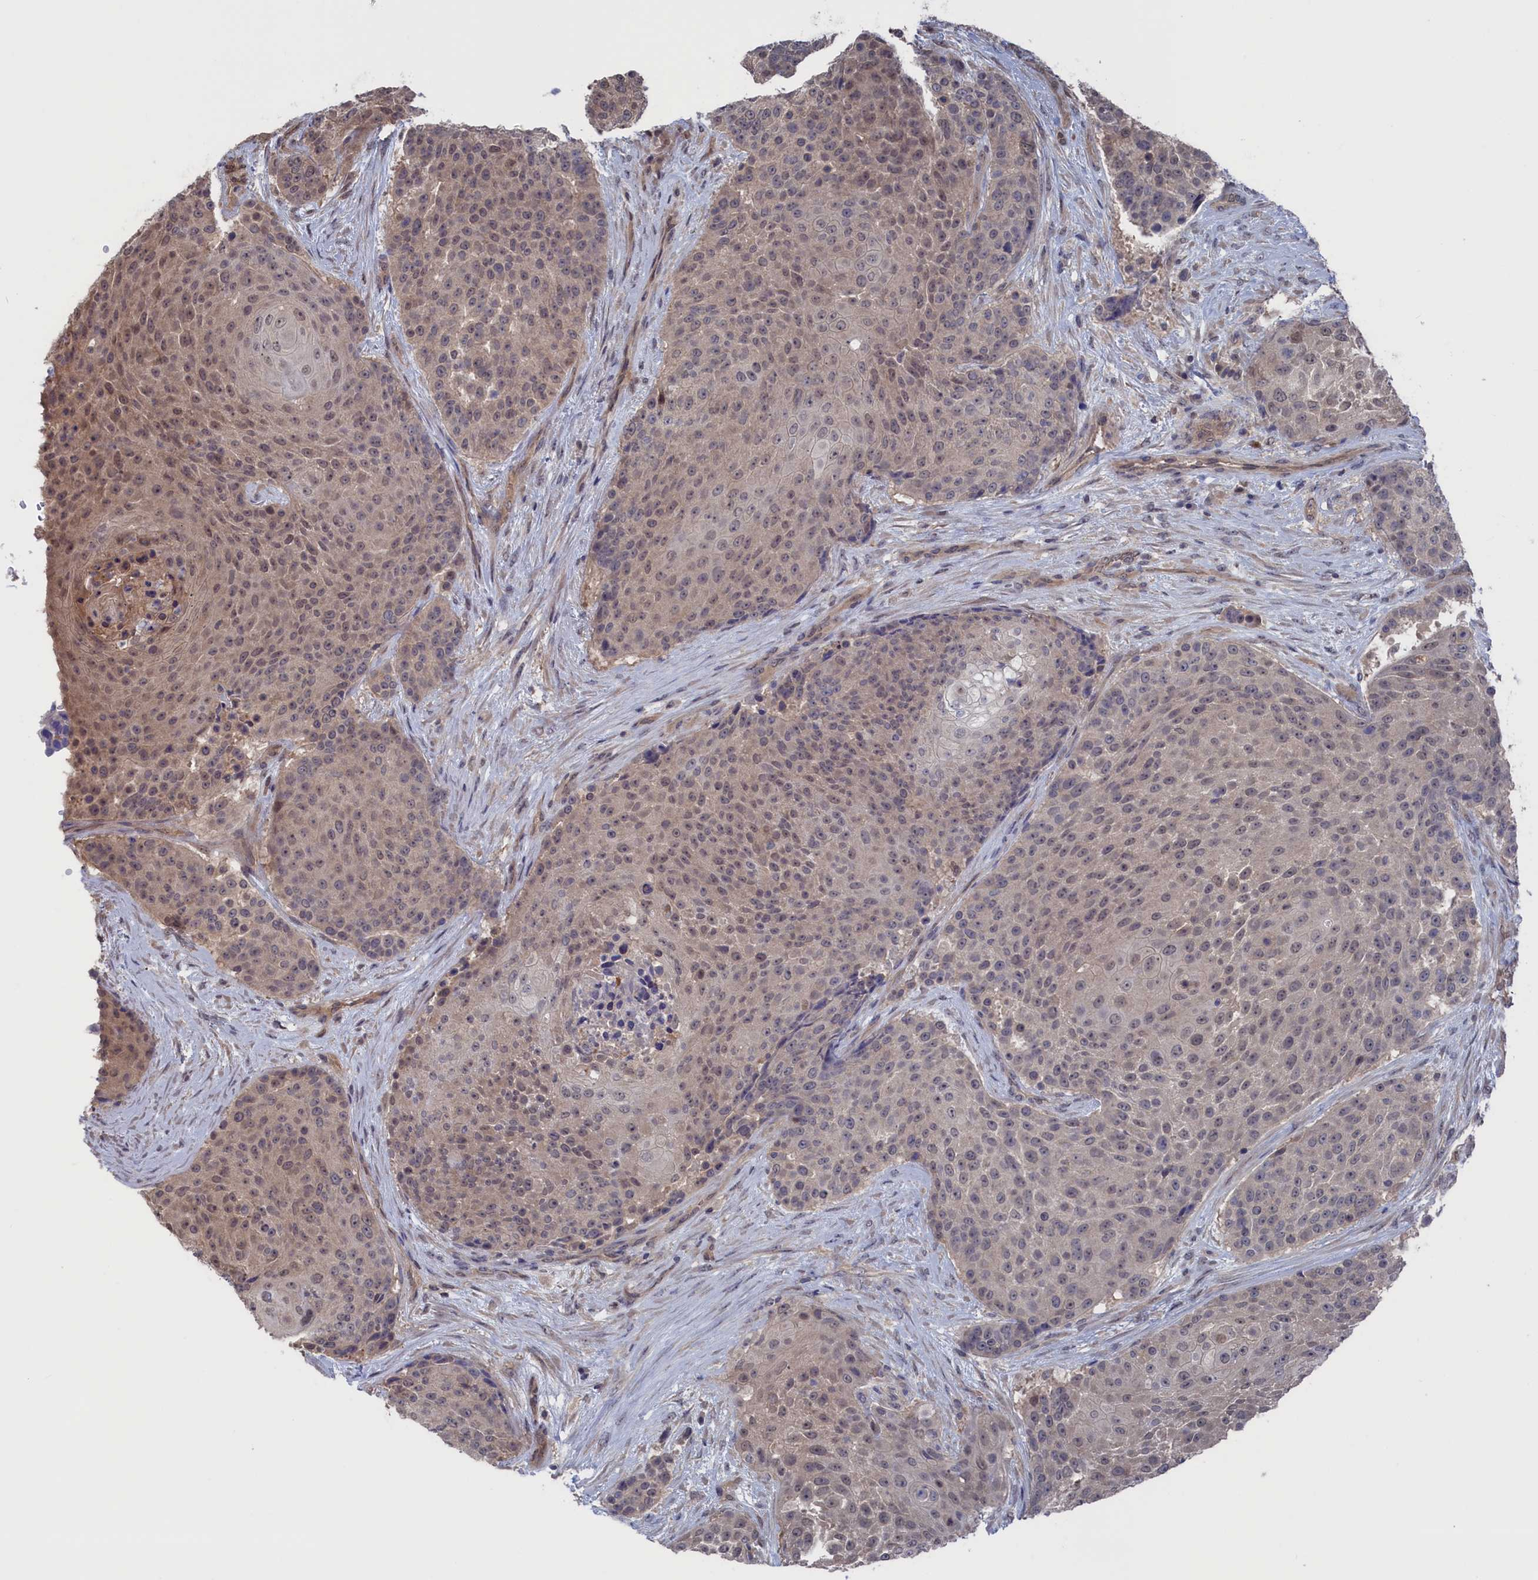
{"staining": {"intensity": "weak", "quantity": ">75%", "location": "nuclear"}, "tissue": "urothelial cancer", "cell_type": "Tumor cells", "image_type": "cancer", "snomed": [{"axis": "morphology", "description": "Urothelial carcinoma, High grade"}, {"axis": "topography", "description": "Urinary bladder"}], "caption": "Urothelial cancer stained with a protein marker shows weak staining in tumor cells.", "gene": "NUTF2", "patient": {"sex": "female", "age": 63}}